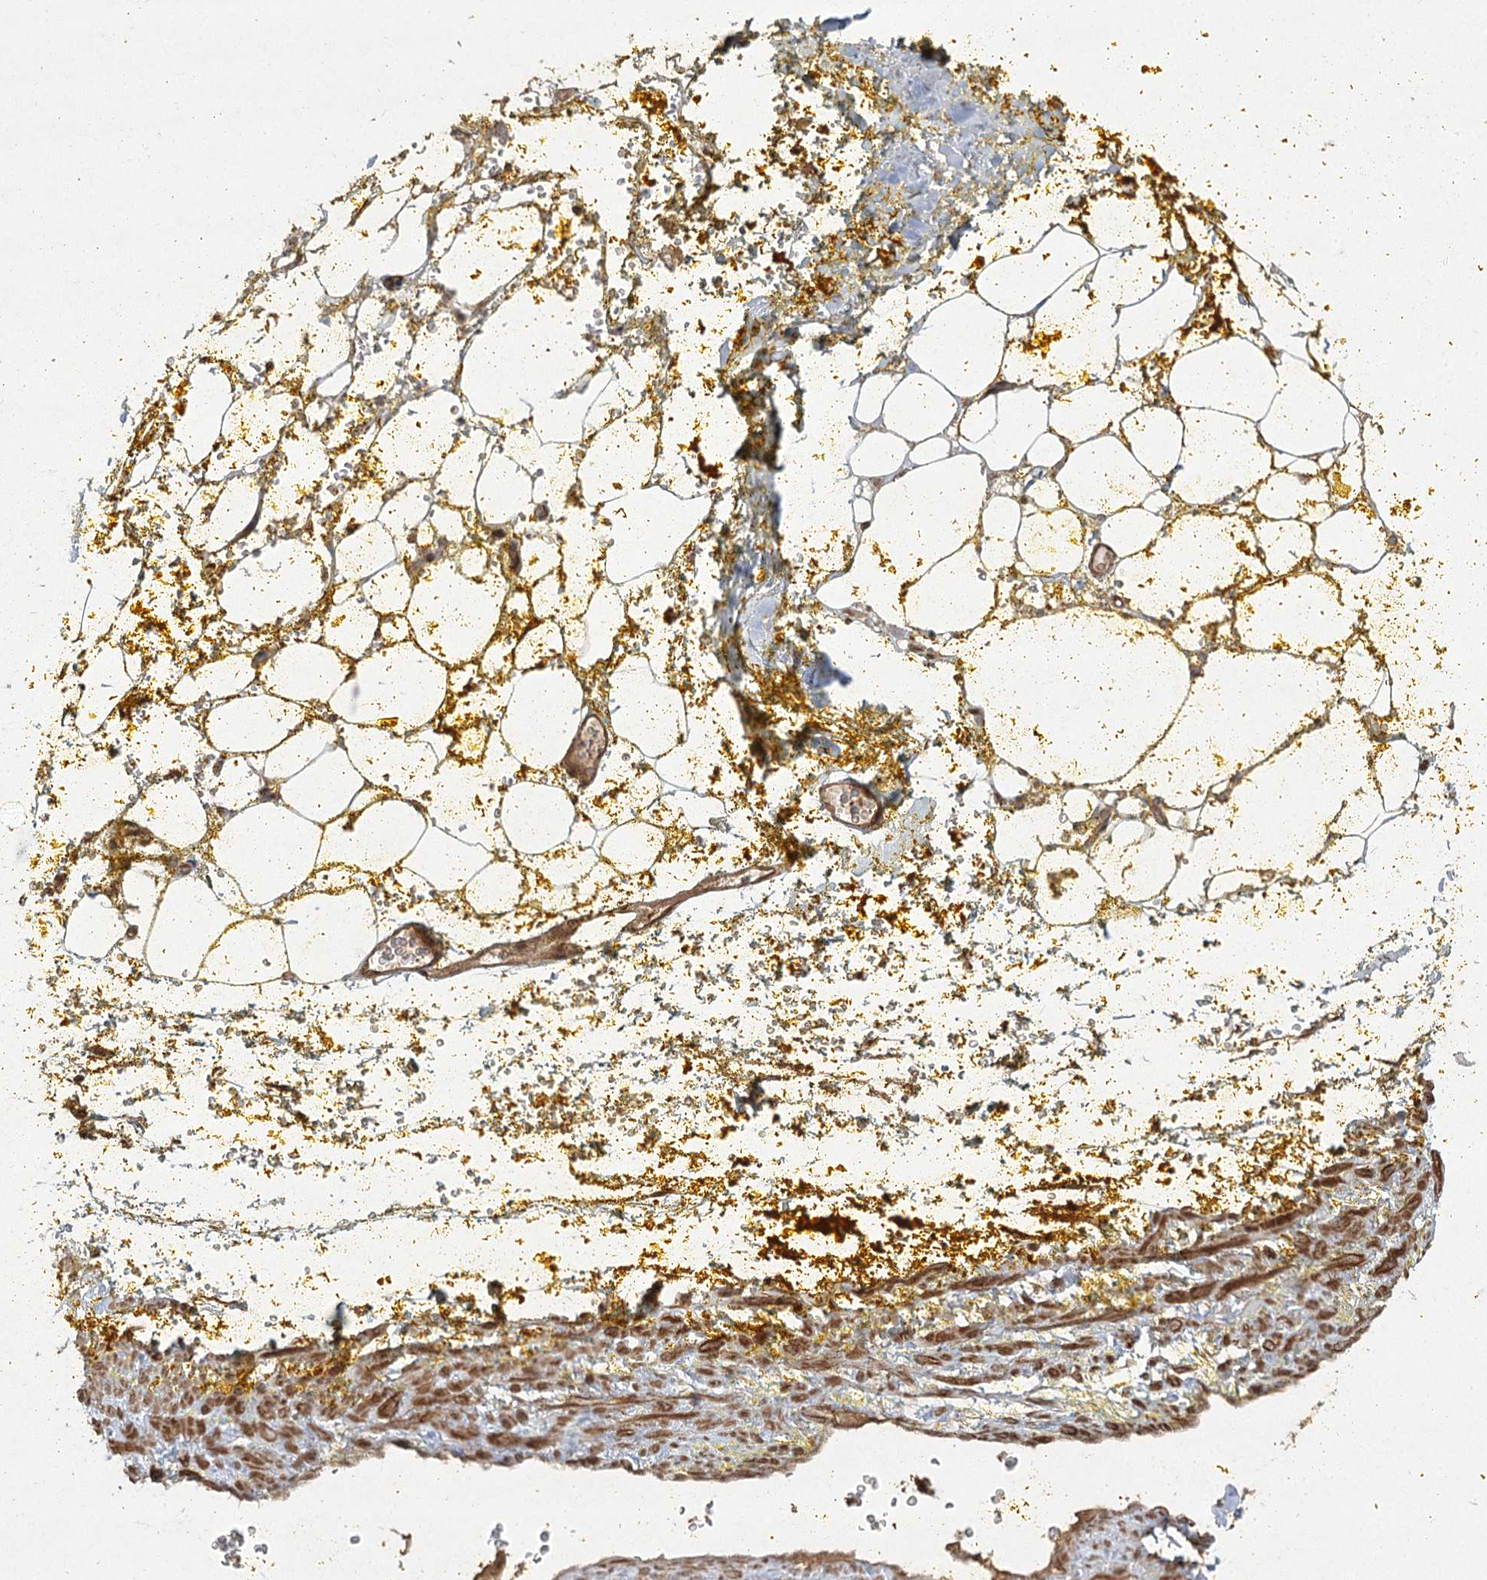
{"staining": {"intensity": "weak", "quantity": "25%-75%", "location": "cytoplasmic/membranous"}, "tissue": "adipose tissue", "cell_type": "Adipocytes", "image_type": "normal", "snomed": [{"axis": "morphology", "description": "Normal tissue, NOS"}, {"axis": "morphology", "description": "Adenocarcinoma, Low grade"}, {"axis": "topography", "description": "Prostate"}, {"axis": "topography", "description": "Peripheral nerve tissue"}], "caption": "Immunohistochemistry (IHC) photomicrograph of normal adipose tissue: human adipose tissue stained using immunohistochemistry (IHC) demonstrates low levels of weak protein expression localized specifically in the cytoplasmic/membranous of adipocytes, appearing as a cytoplasmic/membranous brown color.", "gene": "CPLANE1", "patient": {"sex": "male", "age": 63}}